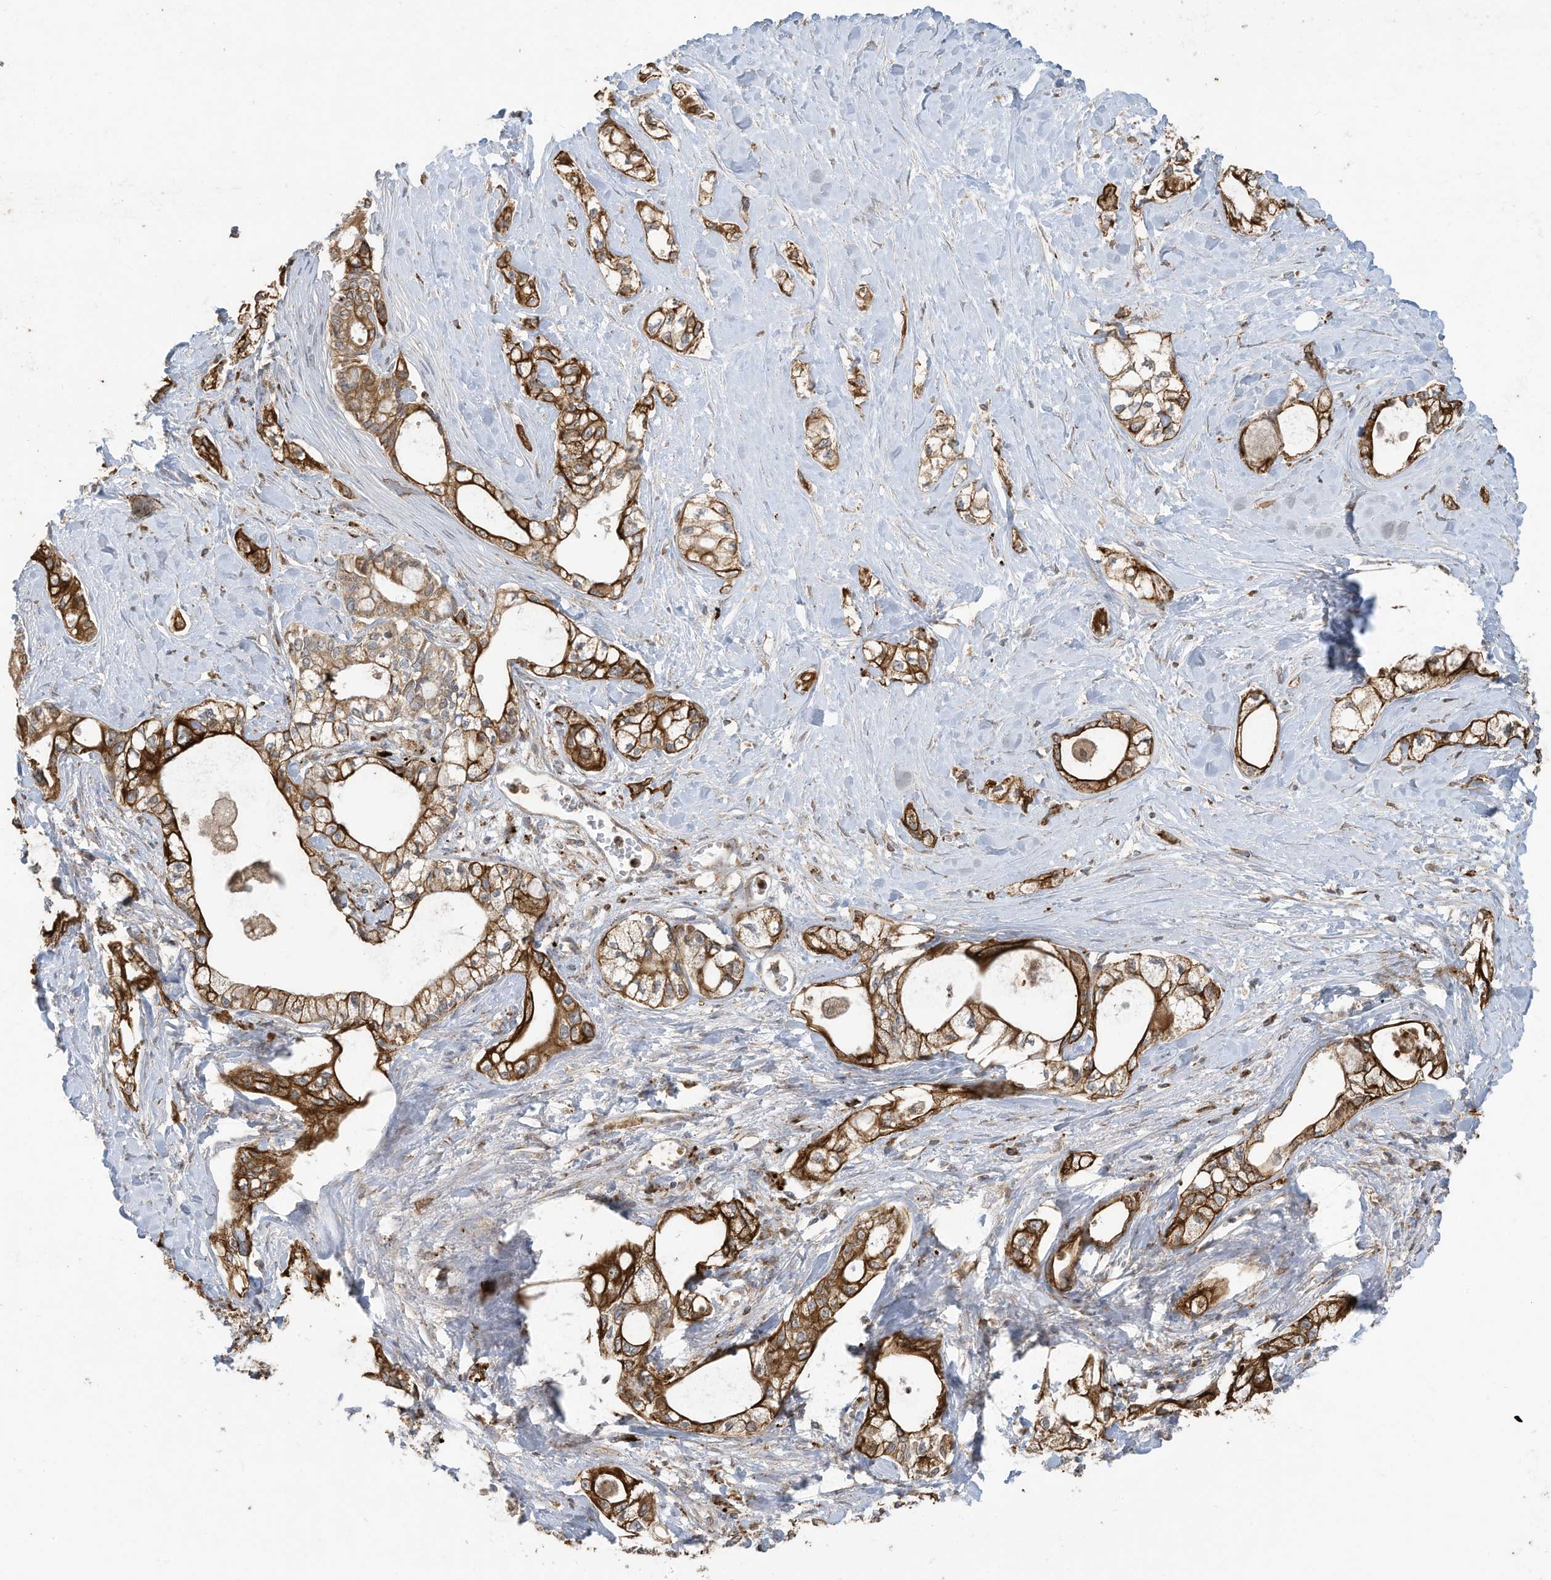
{"staining": {"intensity": "strong", "quantity": ">75%", "location": "cytoplasmic/membranous"}, "tissue": "pancreatic cancer", "cell_type": "Tumor cells", "image_type": "cancer", "snomed": [{"axis": "morphology", "description": "Adenocarcinoma, NOS"}, {"axis": "topography", "description": "Pancreas"}], "caption": "A high-resolution image shows IHC staining of pancreatic adenocarcinoma, which reveals strong cytoplasmic/membranous expression in approximately >75% of tumor cells.", "gene": "C2orf74", "patient": {"sex": "male", "age": 70}}